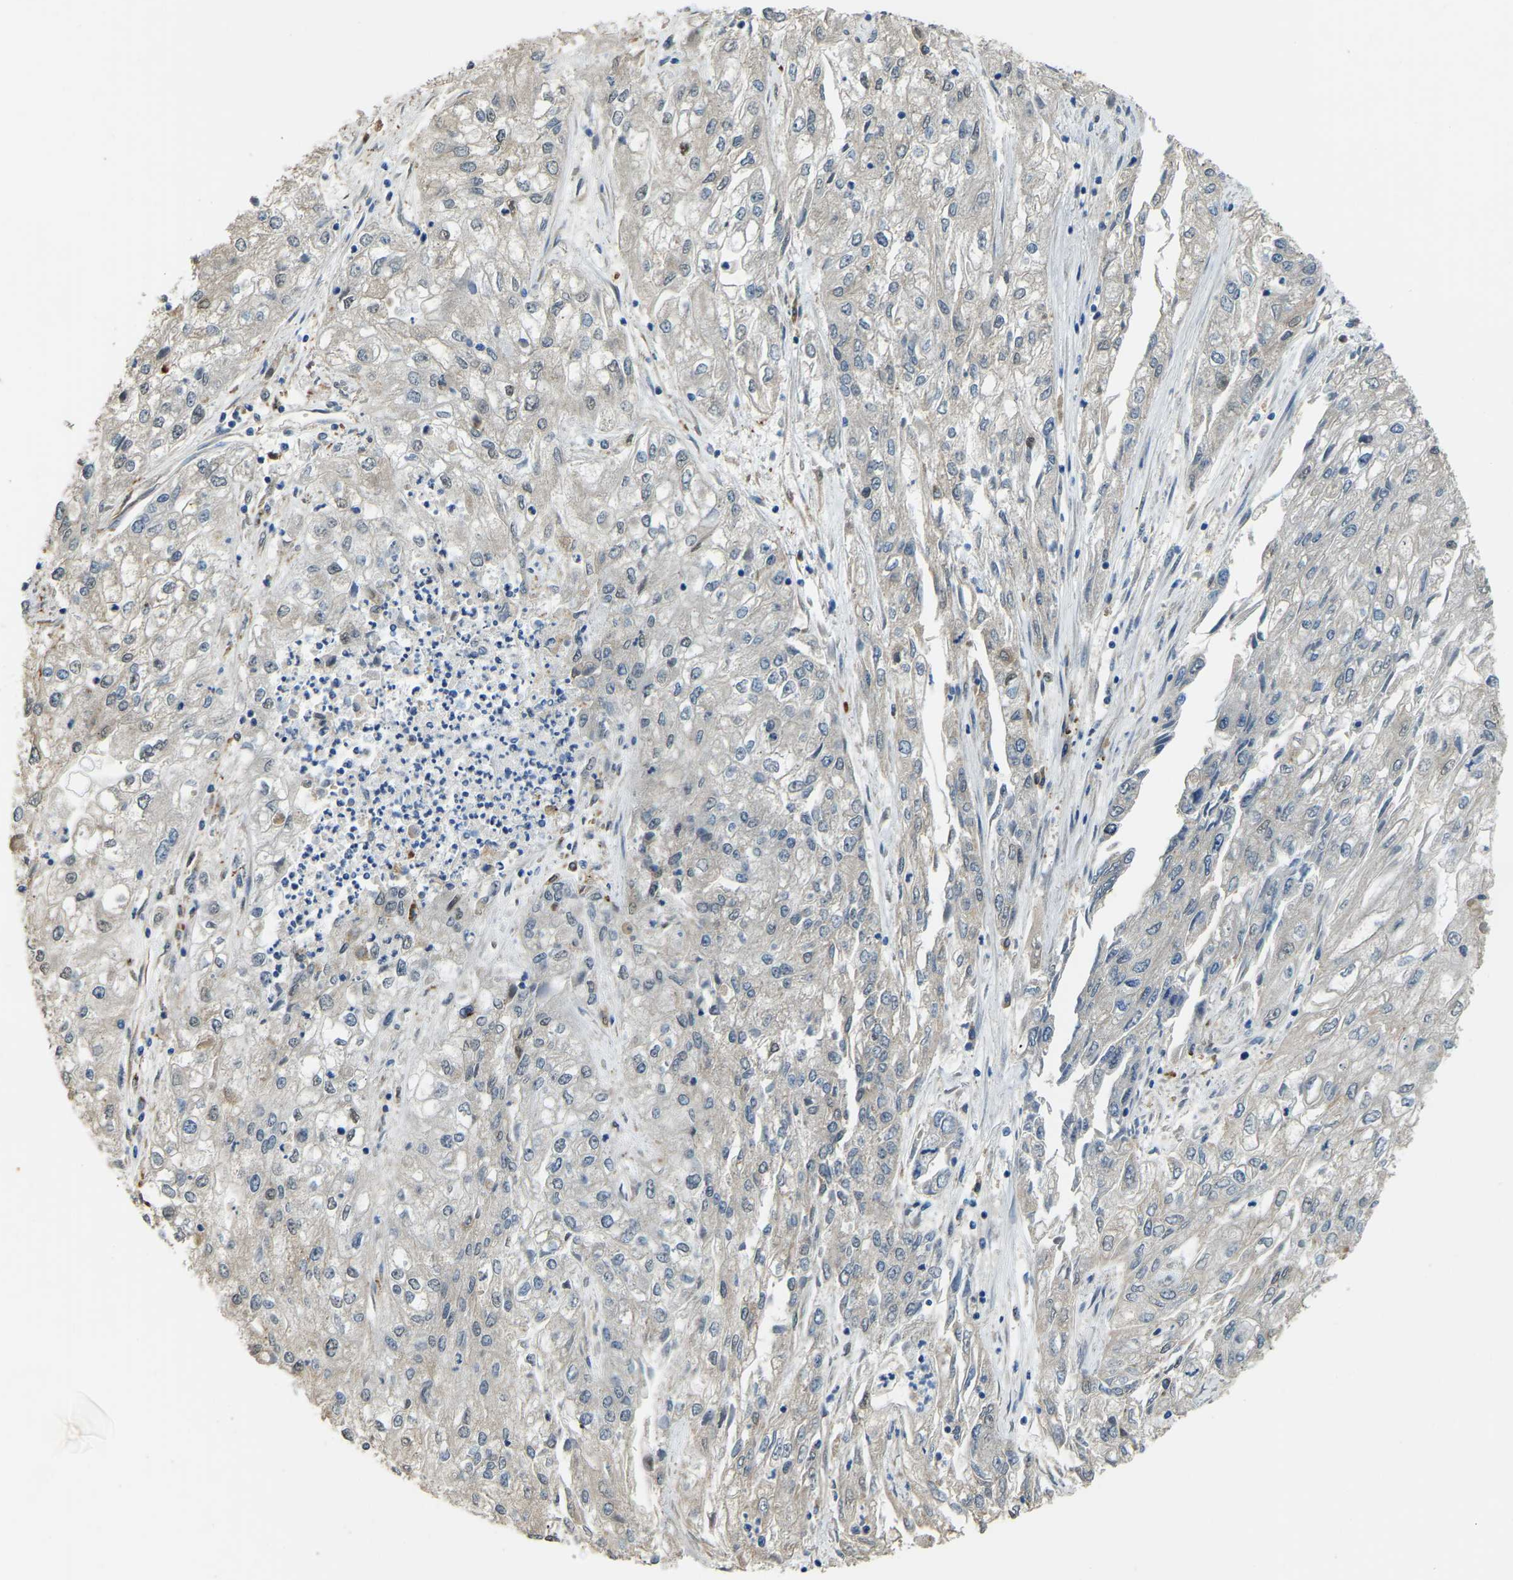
{"staining": {"intensity": "weak", "quantity": "<25%", "location": "nuclear"}, "tissue": "endometrial cancer", "cell_type": "Tumor cells", "image_type": "cancer", "snomed": [{"axis": "morphology", "description": "Adenocarcinoma, NOS"}, {"axis": "topography", "description": "Endometrium"}], "caption": "Tumor cells show no significant protein positivity in endometrial cancer (adenocarcinoma).", "gene": "NANS", "patient": {"sex": "female", "age": 49}}